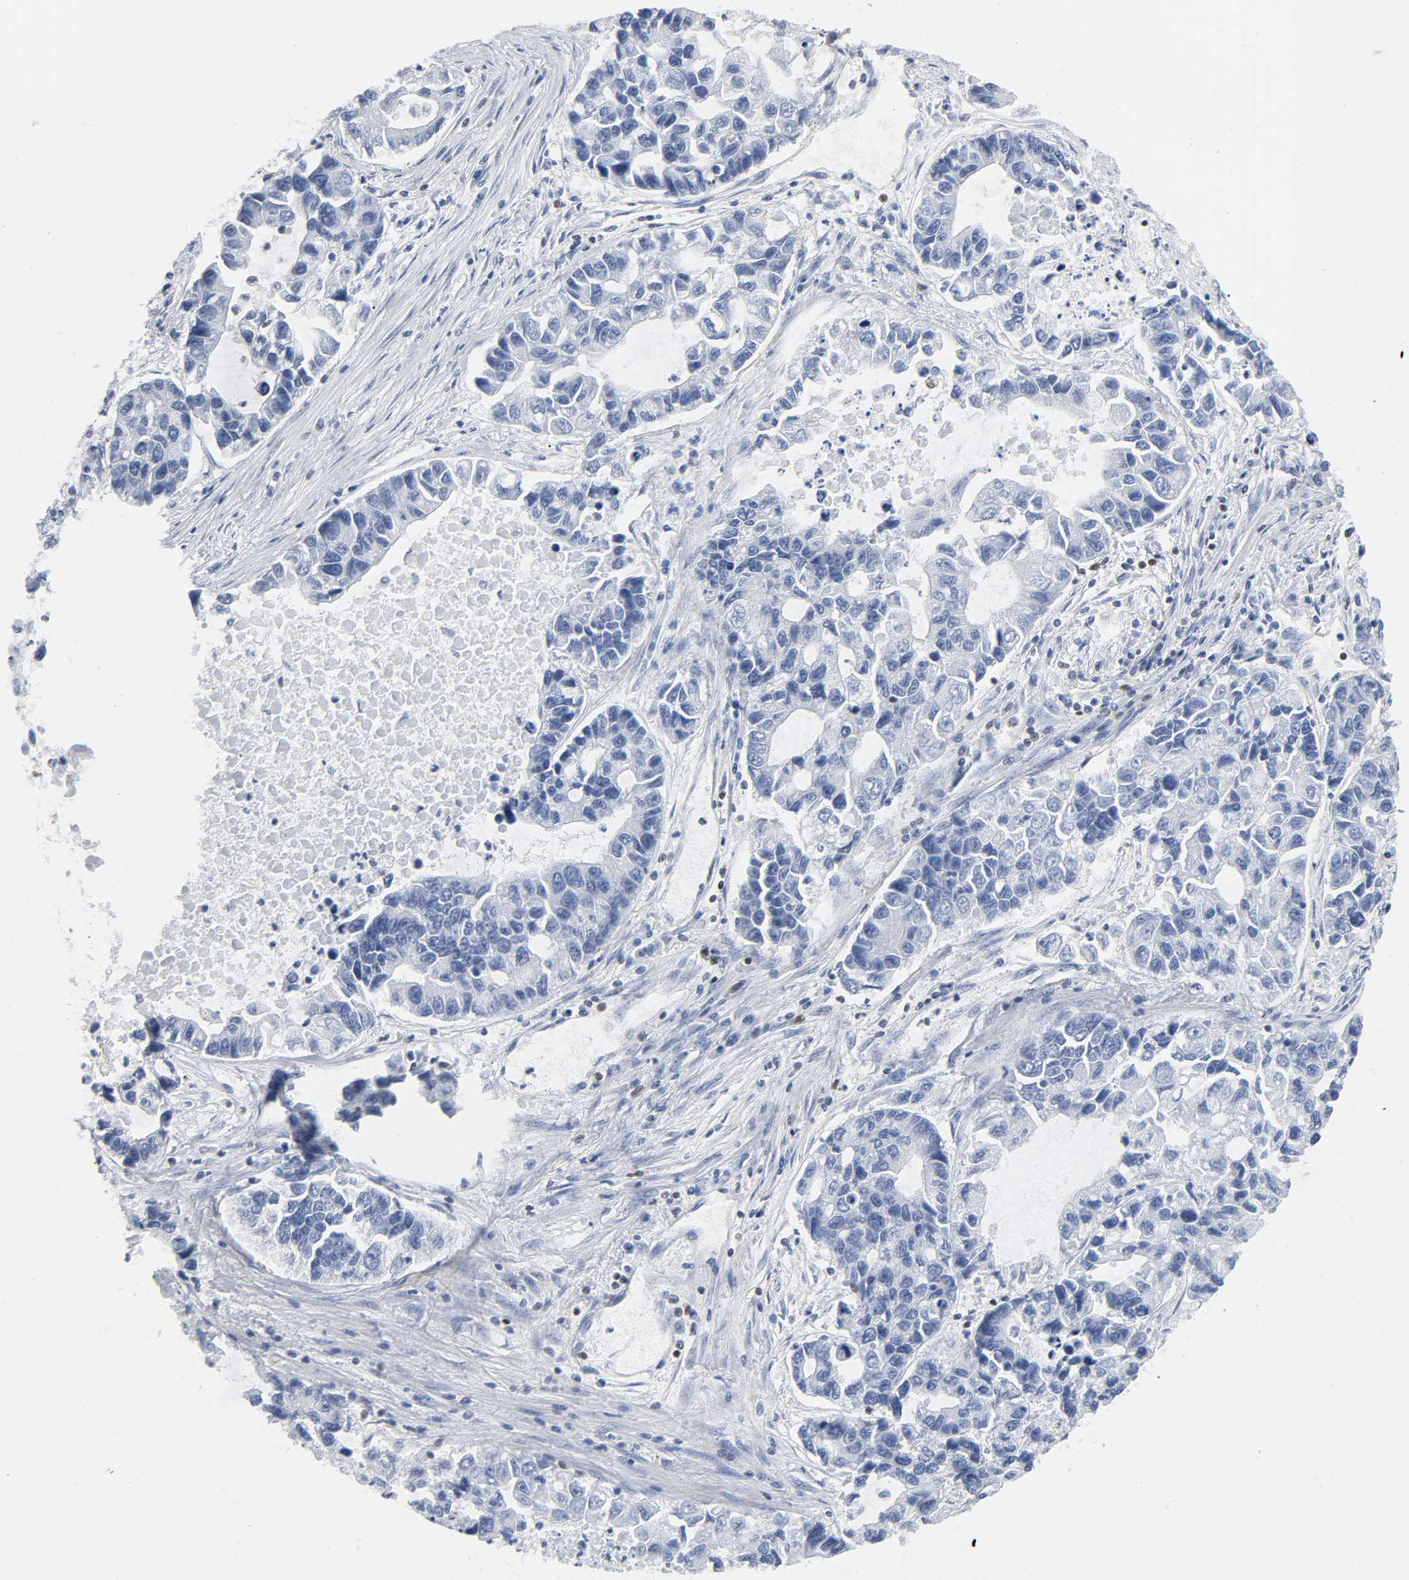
{"staining": {"intensity": "negative", "quantity": "none", "location": "none"}, "tissue": "lung cancer", "cell_type": "Tumor cells", "image_type": "cancer", "snomed": [{"axis": "morphology", "description": "Adenocarcinoma, NOS"}, {"axis": "topography", "description": "Lung"}], "caption": "Tumor cells are negative for brown protein staining in lung adenocarcinoma.", "gene": "DOK2", "patient": {"sex": "female", "age": 51}}